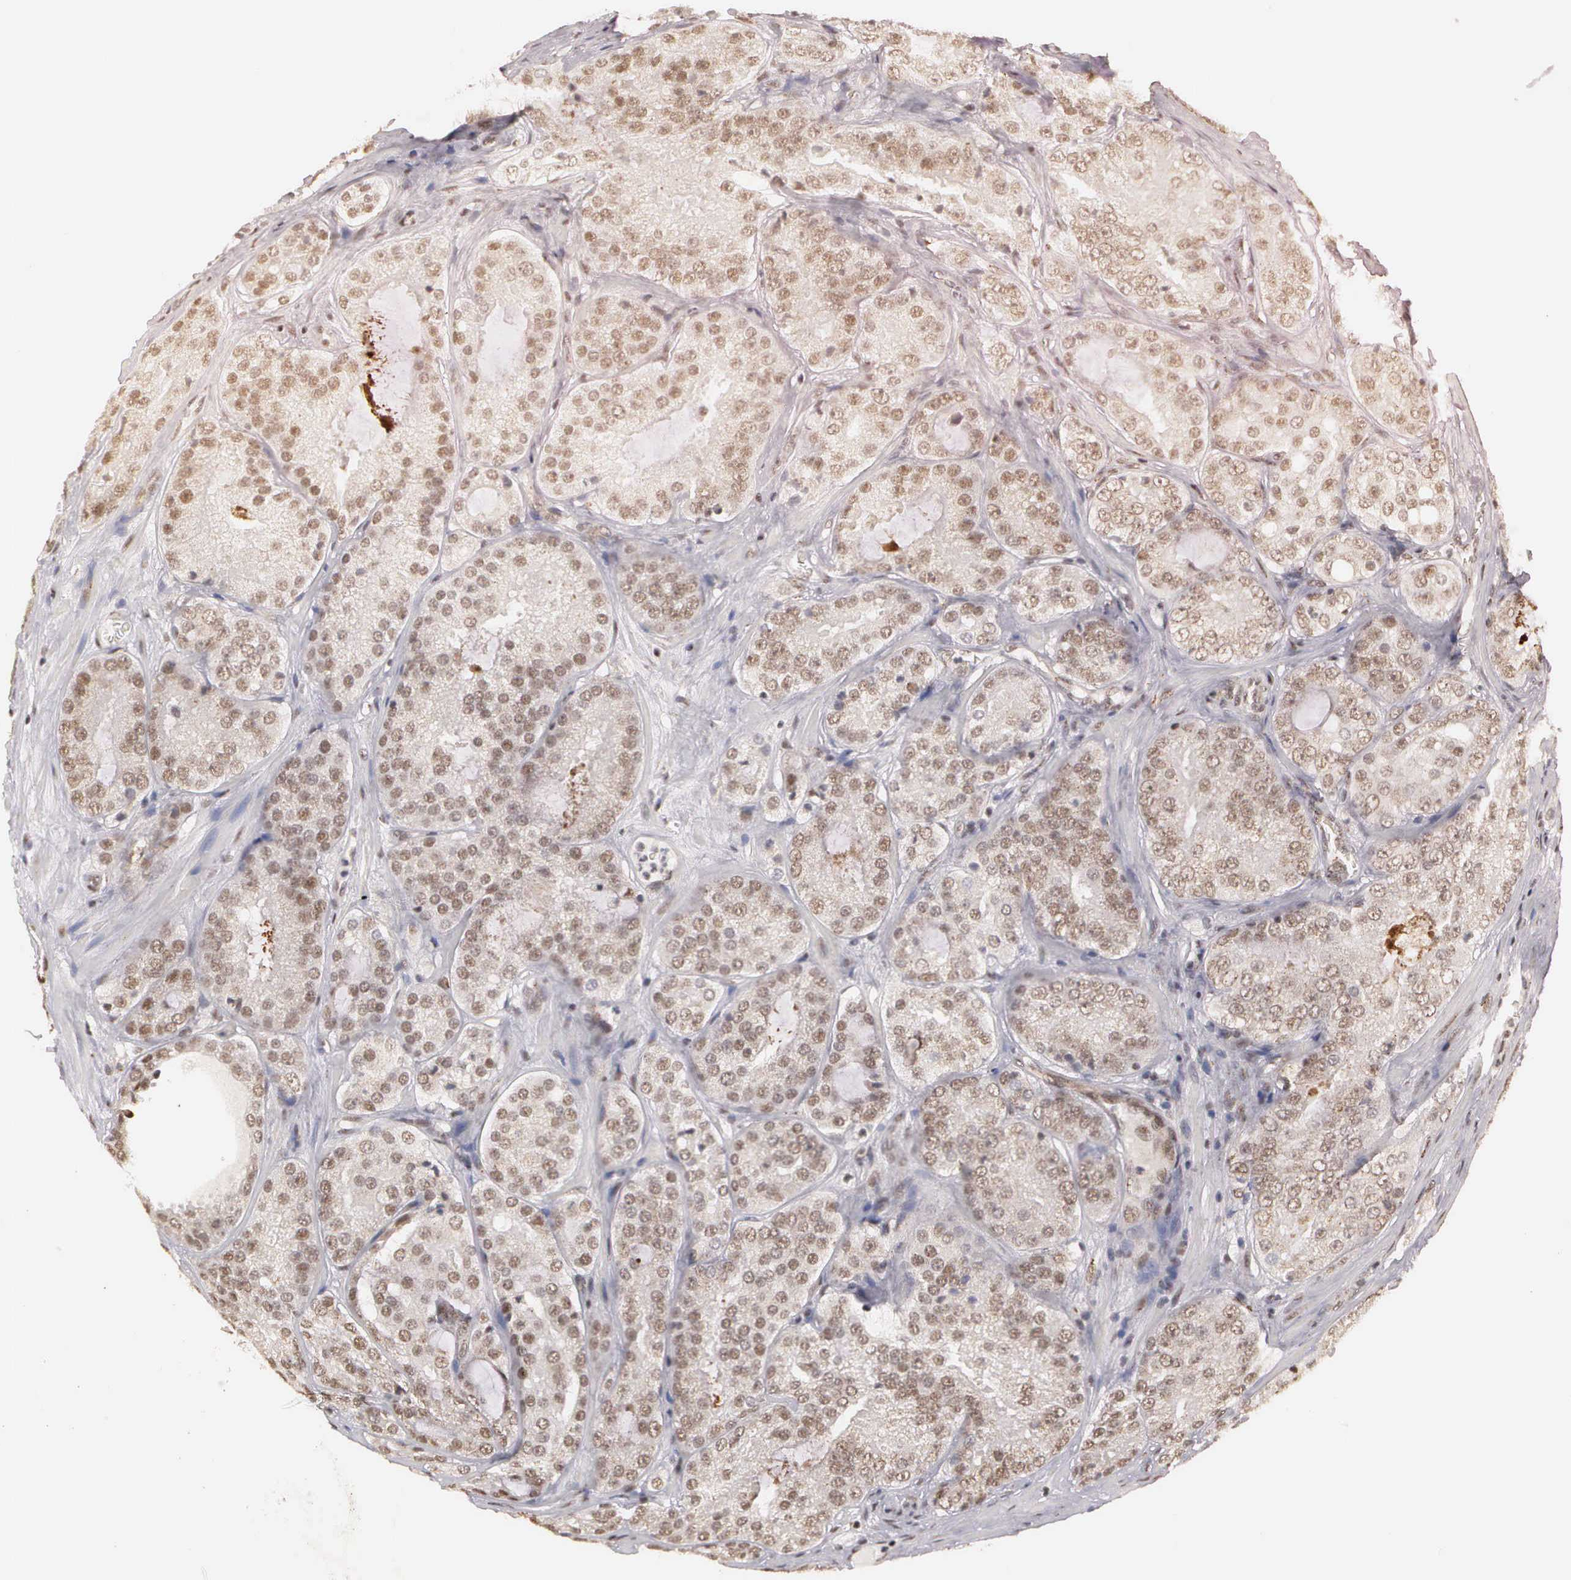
{"staining": {"intensity": "moderate", "quantity": ">75%", "location": "cytoplasmic/membranous,nuclear"}, "tissue": "prostate cancer", "cell_type": "Tumor cells", "image_type": "cancer", "snomed": [{"axis": "morphology", "description": "Adenocarcinoma, Medium grade"}, {"axis": "topography", "description": "Prostate"}], "caption": "High-magnification brightfield microscopy of prostate cancer stained with DAB (3,3'-diaminobenzidine) (brown) and counterstained with hematoxylin (blue). tumor cells exhibit moderate cytoplasmic/membranous and nuclear positivity is identified in about>75% of cells. Using DAB (3,3'-diaminobenzidine) (brown) and hematoxylin (blue) stains, captured at high magnification using brightfield microscopy.", "gene": "GTF2A1", "patient": {"sex": "male", "age": 60}}